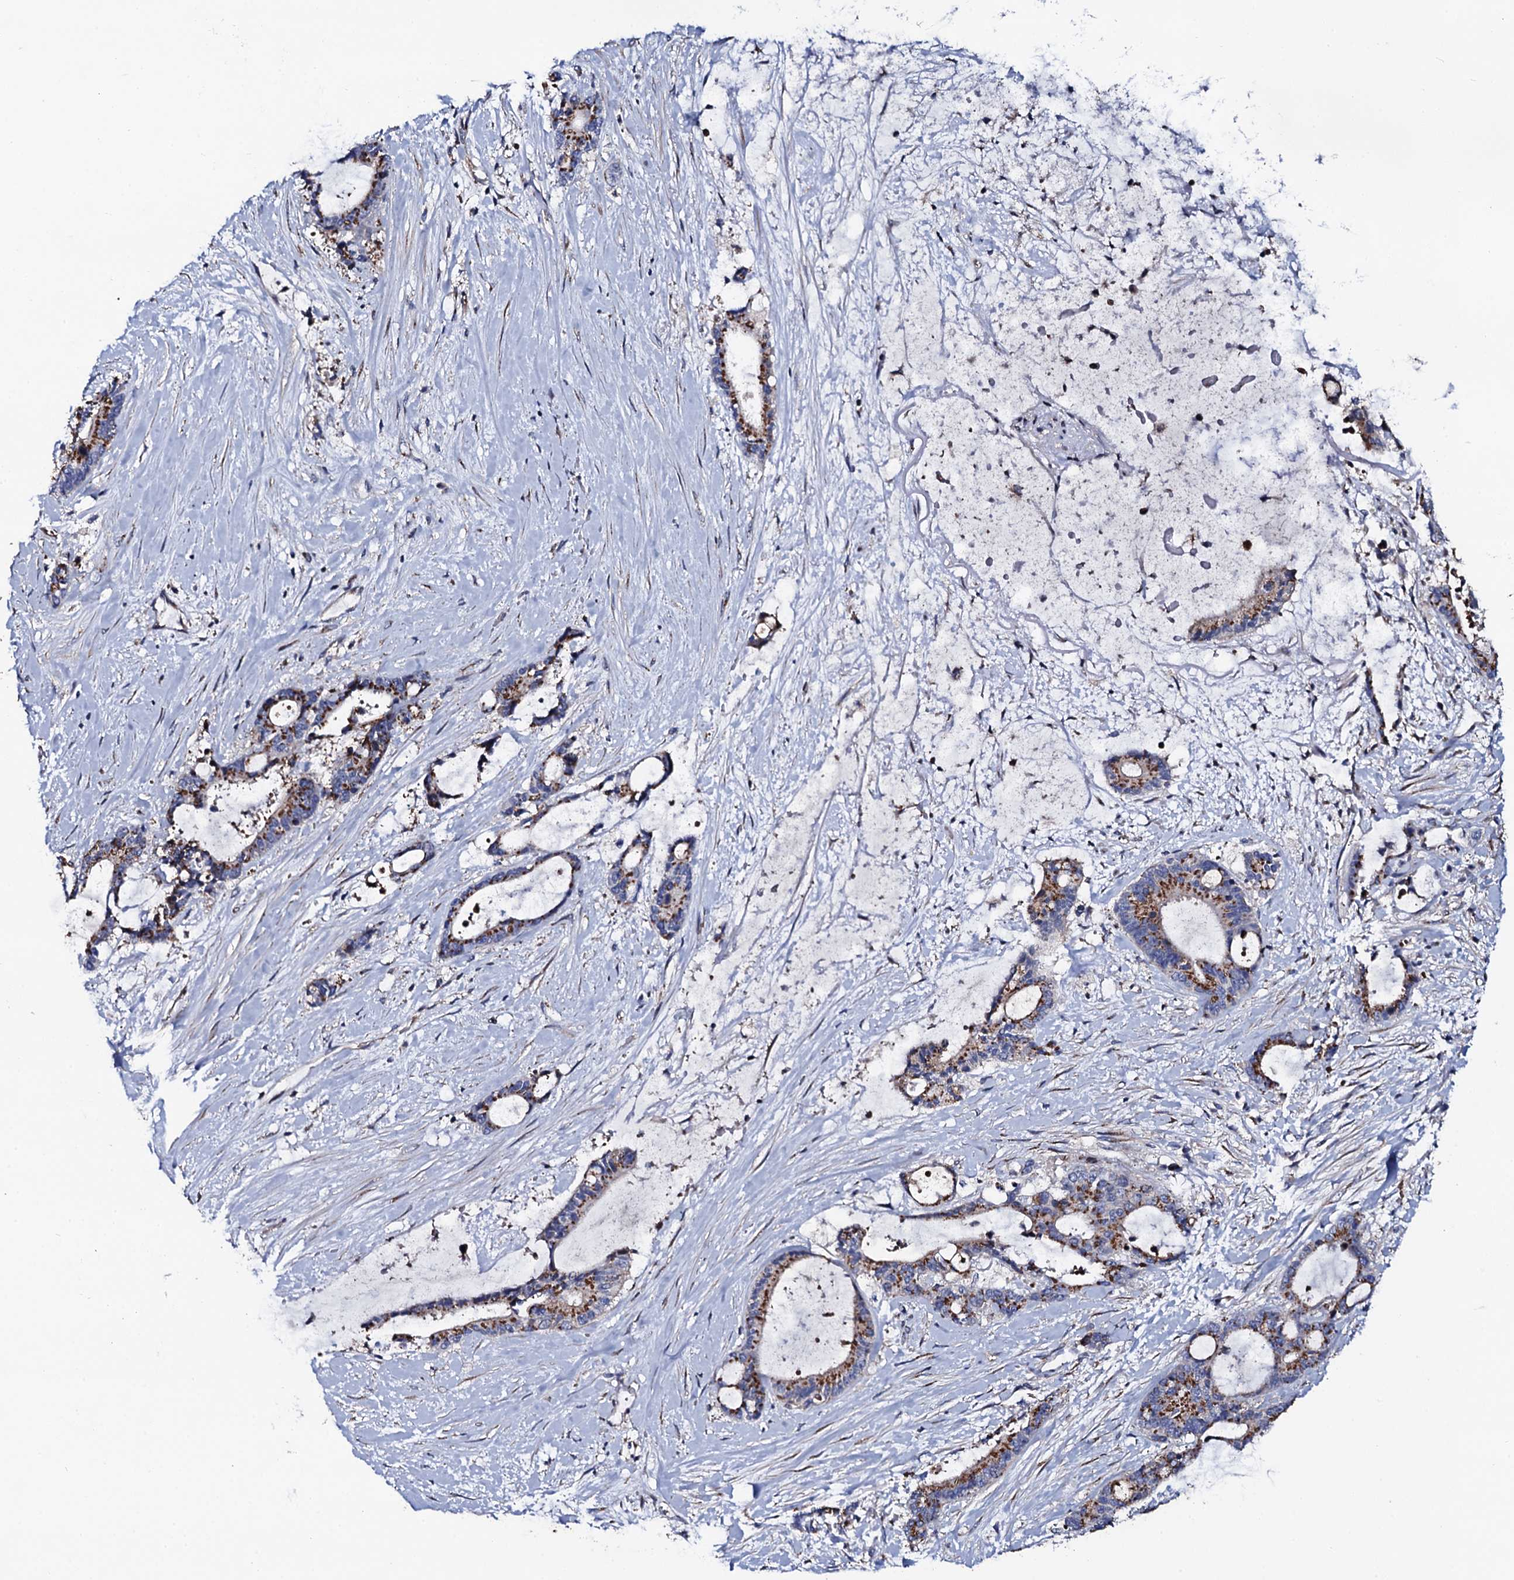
{"staining": {"intensity": "strong", "quantity": "25%-75%", "location": "cytoplasmic/membranous"}, "tissue": "liver cancer", "cell_type": "Tumor cells", "image_type": "cancer", "snomed": [{"axis": "morphology", "description": "Normal tissue, NOS"}, {"axis": "morphology", "description": "Cholangiocarcinoma"}, {"axis": "topography", "description": "Liver"}, {"axis": "topography", "description": "Peripheral nerve tissue"}], "caption": "This micrograph demonstrates IHC staining of liver cancer (cholangiocarcinoma), with high strong cytoplasmic/membranous staining in approximately 25%-75% of tumor cells.", "gene": "PLET1", "patient": {"sex": "female", "age": 73}}